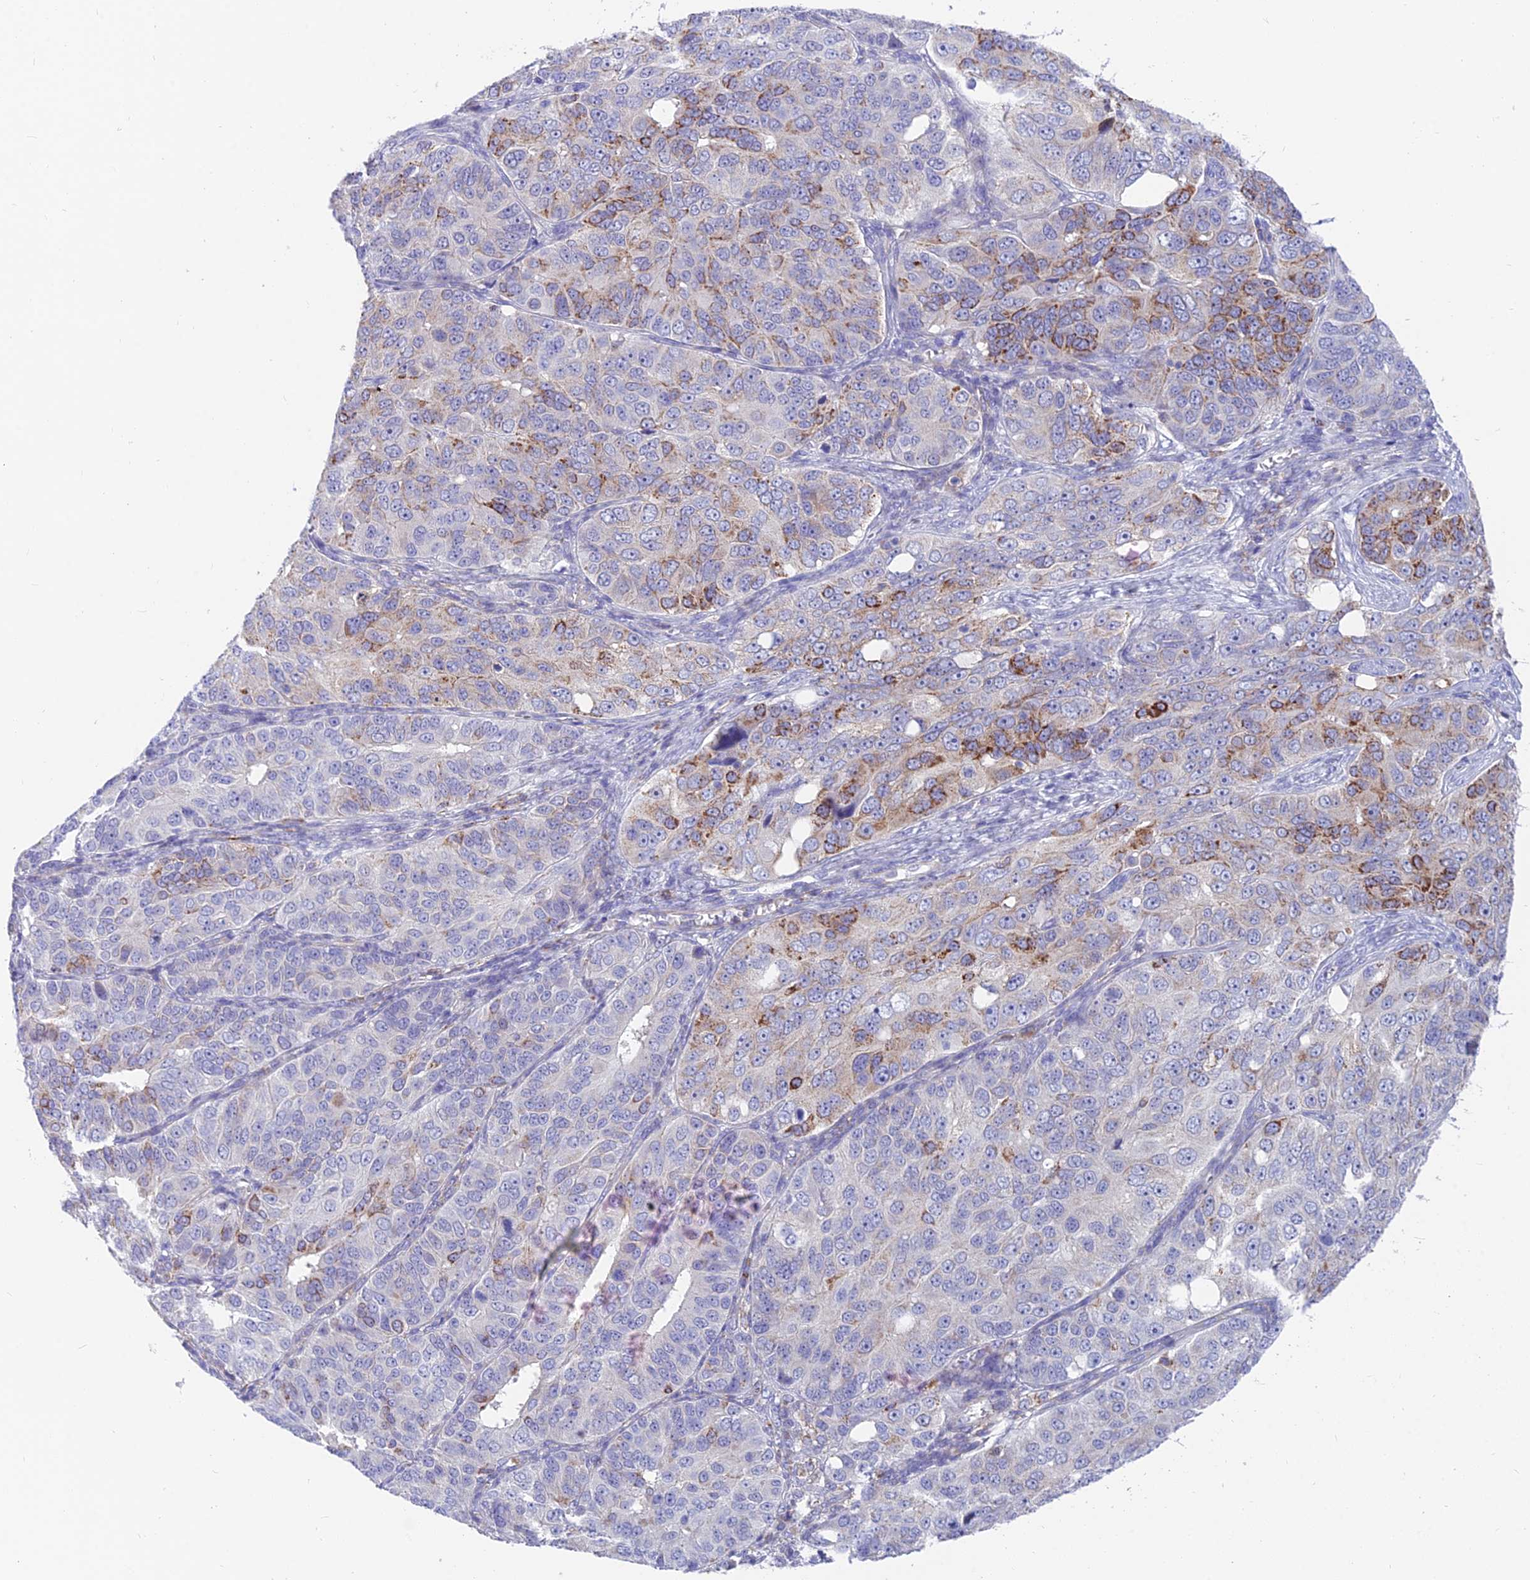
{"staining": {"intensity": "strong", "quantity": "<25%", "location": "cytoplasmic/membranous"}, "tissue": "ovarian cancer", "cell_type": "Tumor cells", "image_type": "cancer", "snomed": [{"axis": "morphology", "description": "Carcinoma, endometroid"}, {"axis": "topography", "description": "Ovary"}], "caption": "Ovarian cancer (endometroid carcinoma) stained for a protein (brown) demonstrates strong cytoplasmic/membranous positive staining in about <25% of tumor cells.", "gene": "TIGD6", "patient": {"sex": "female", "age": 51}}